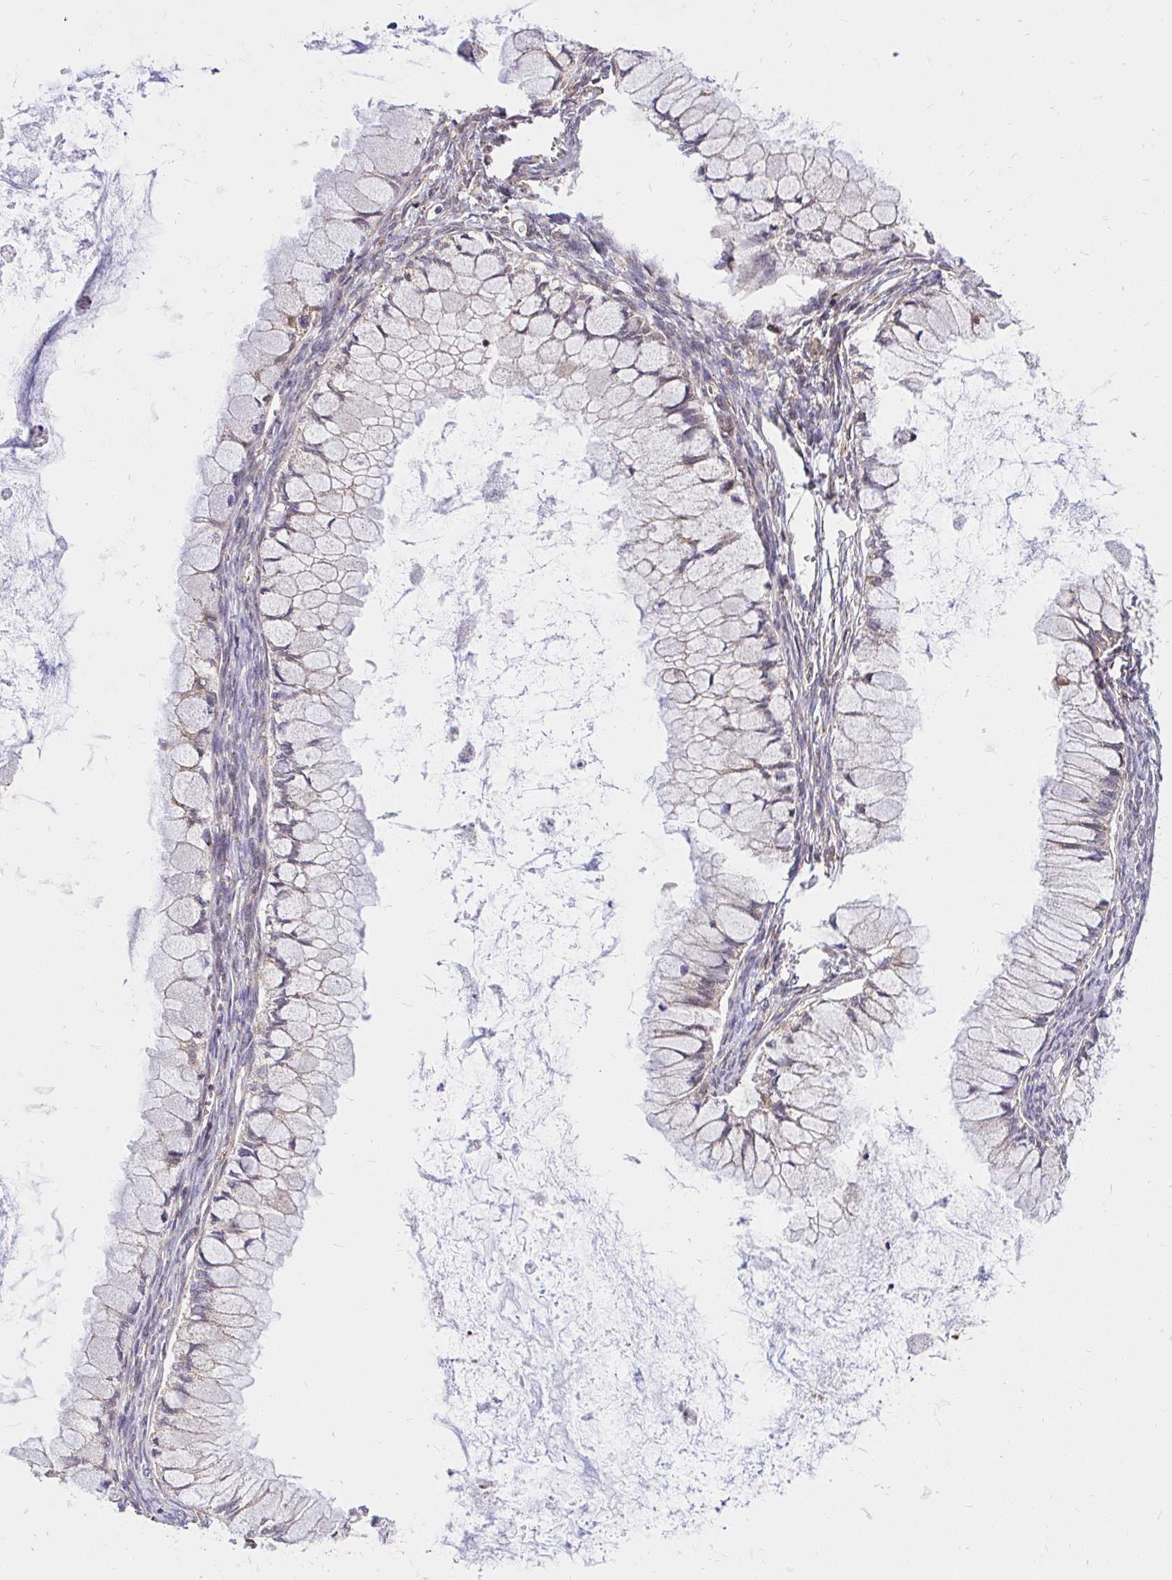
{"staining": {"intensity": "weak", "quantity": "25%-75%", "location": "cytoplasmic/membranous"}, "tissue": "ovarian cancer", "cell_type": "Tumor cells", "image_type": "cancer", "snomed": [{"axis": "morphology", "description": "Cystadenocarcinoma, mucinous, NOS"}, {"axis": "topography", "description": "Ovary"}], "caption": "Immunohistochemical staining of ovarian mucinous cystadenocarcinoma exhibits weak cytoplasmic/membranous protein staining in about 25%-75% of tumor cells.", "gene": "NAALAD2", "patient": {"sex": "female", "age": 34}}